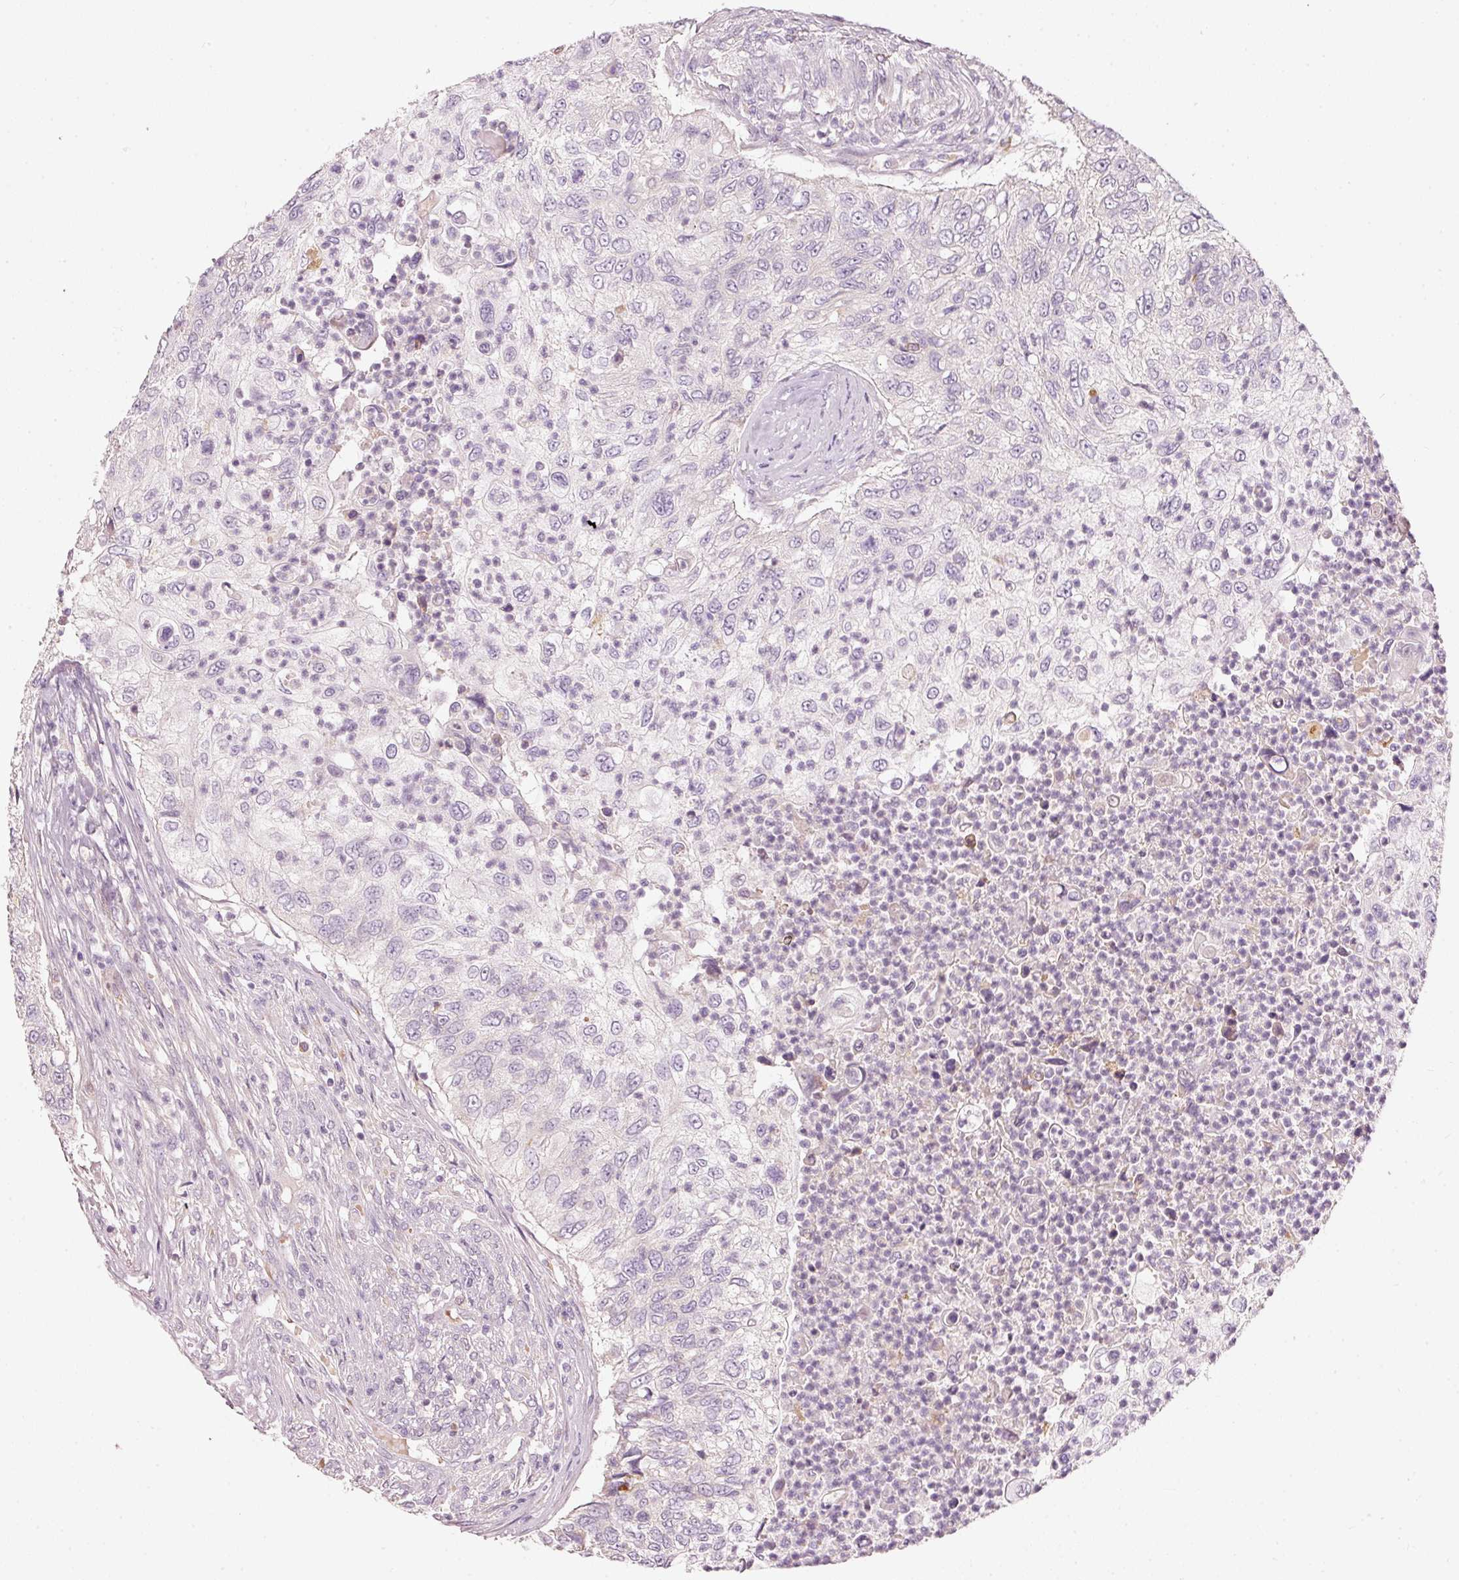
{"staining": {"intensity": "negative", "quantity": "none", "location": "none"}, "tissue": "urothelial cancer", "cell_type": "Tumor cells", "image_type": "cancer", "snomed": [{"axis": "morphology", "description": "Urothelial carcinoma, High grade"}, {"axis": "topography", "description": "Urinary bladder"}], "caption": "This is a histopathology image of immunohistochemistry (IHC) staining of high-grade urothelial carcinoma, which shows no staining in tumor cells.", "gene": "KLHL21", "patient": {"sex": "female", "age": 60}}